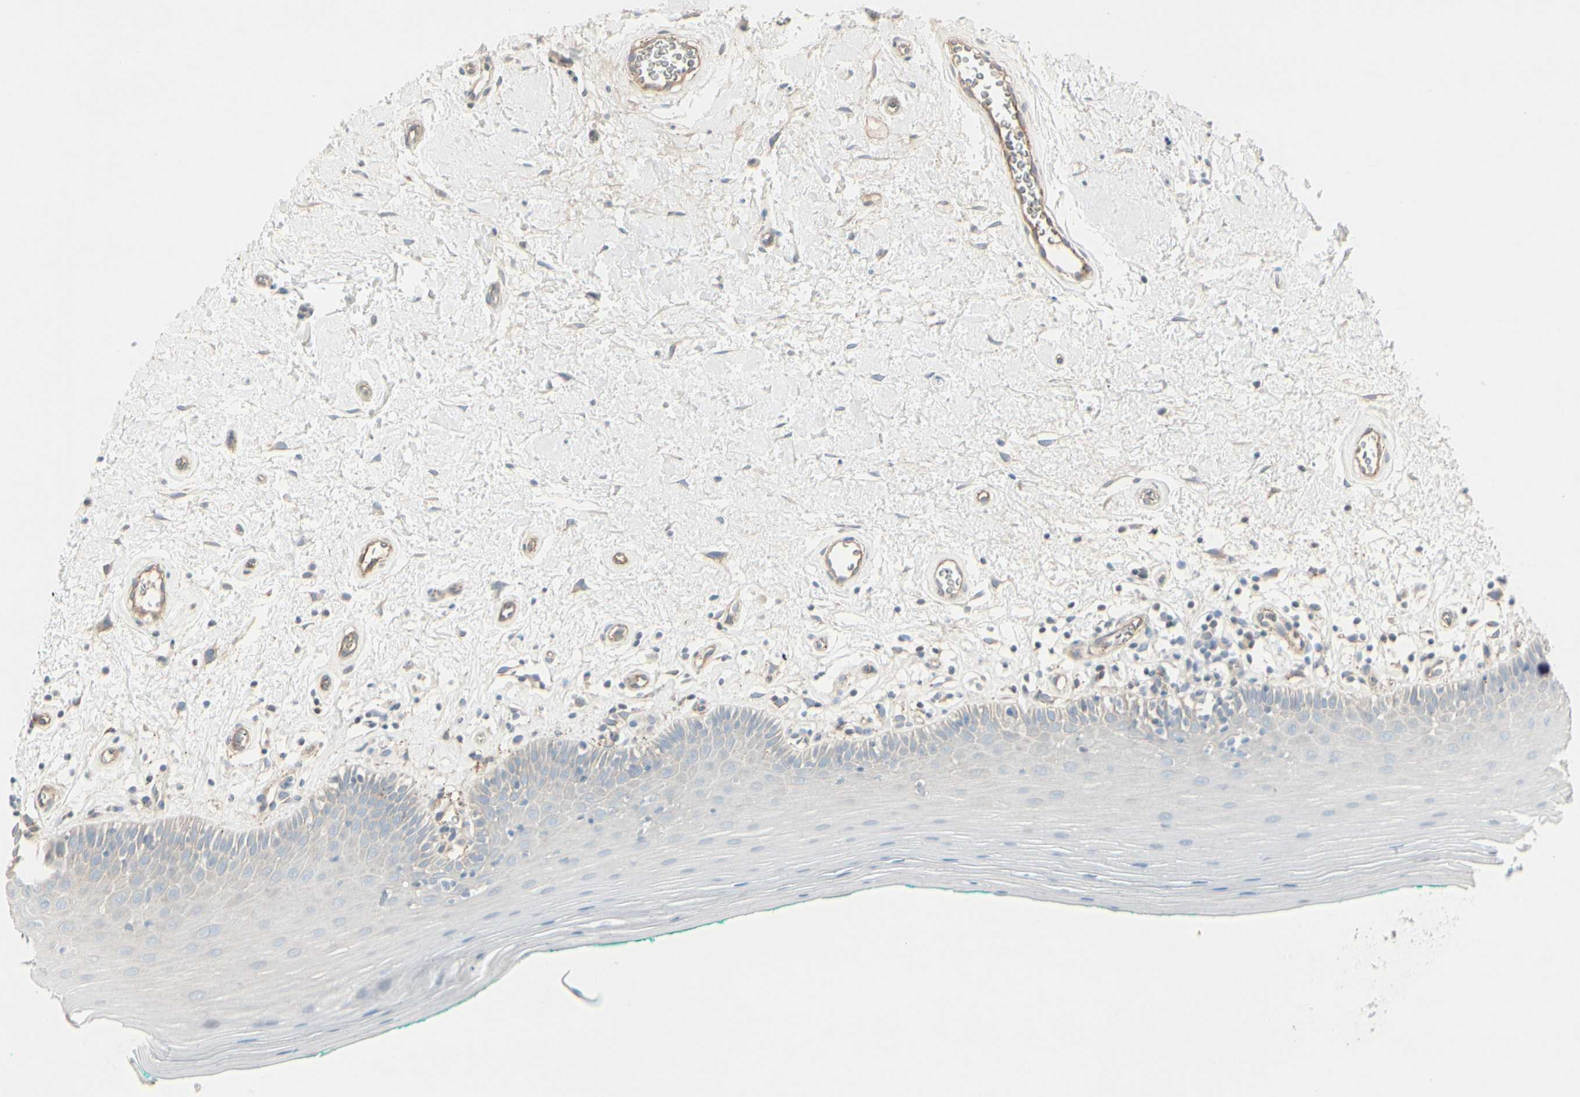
{"staining": {"intensity": "negative", "quantity": "none", "location": "none"}, "tissue": "oral mucosa", "cell_type": "Squamous epithelial cells", "image_type": "normal", "snomed": [{"axis": "morphology", "description": "Normal tissue, NOS"}, {"axis": "topography", "description": "Skeletal muscle"}, {"axis": "topography", "description": "Oral tissue"}], "caption": "A micrograph of oral mucosa stained for a protein demonstrates no brown staining in squamous epithelial cells. The staining is performed using DAB brown chromogen with nuclei counter-stained in using hematoxylin.", "gene": "CACNA2D1", "patient": {"sex": "male", "age": 58}}